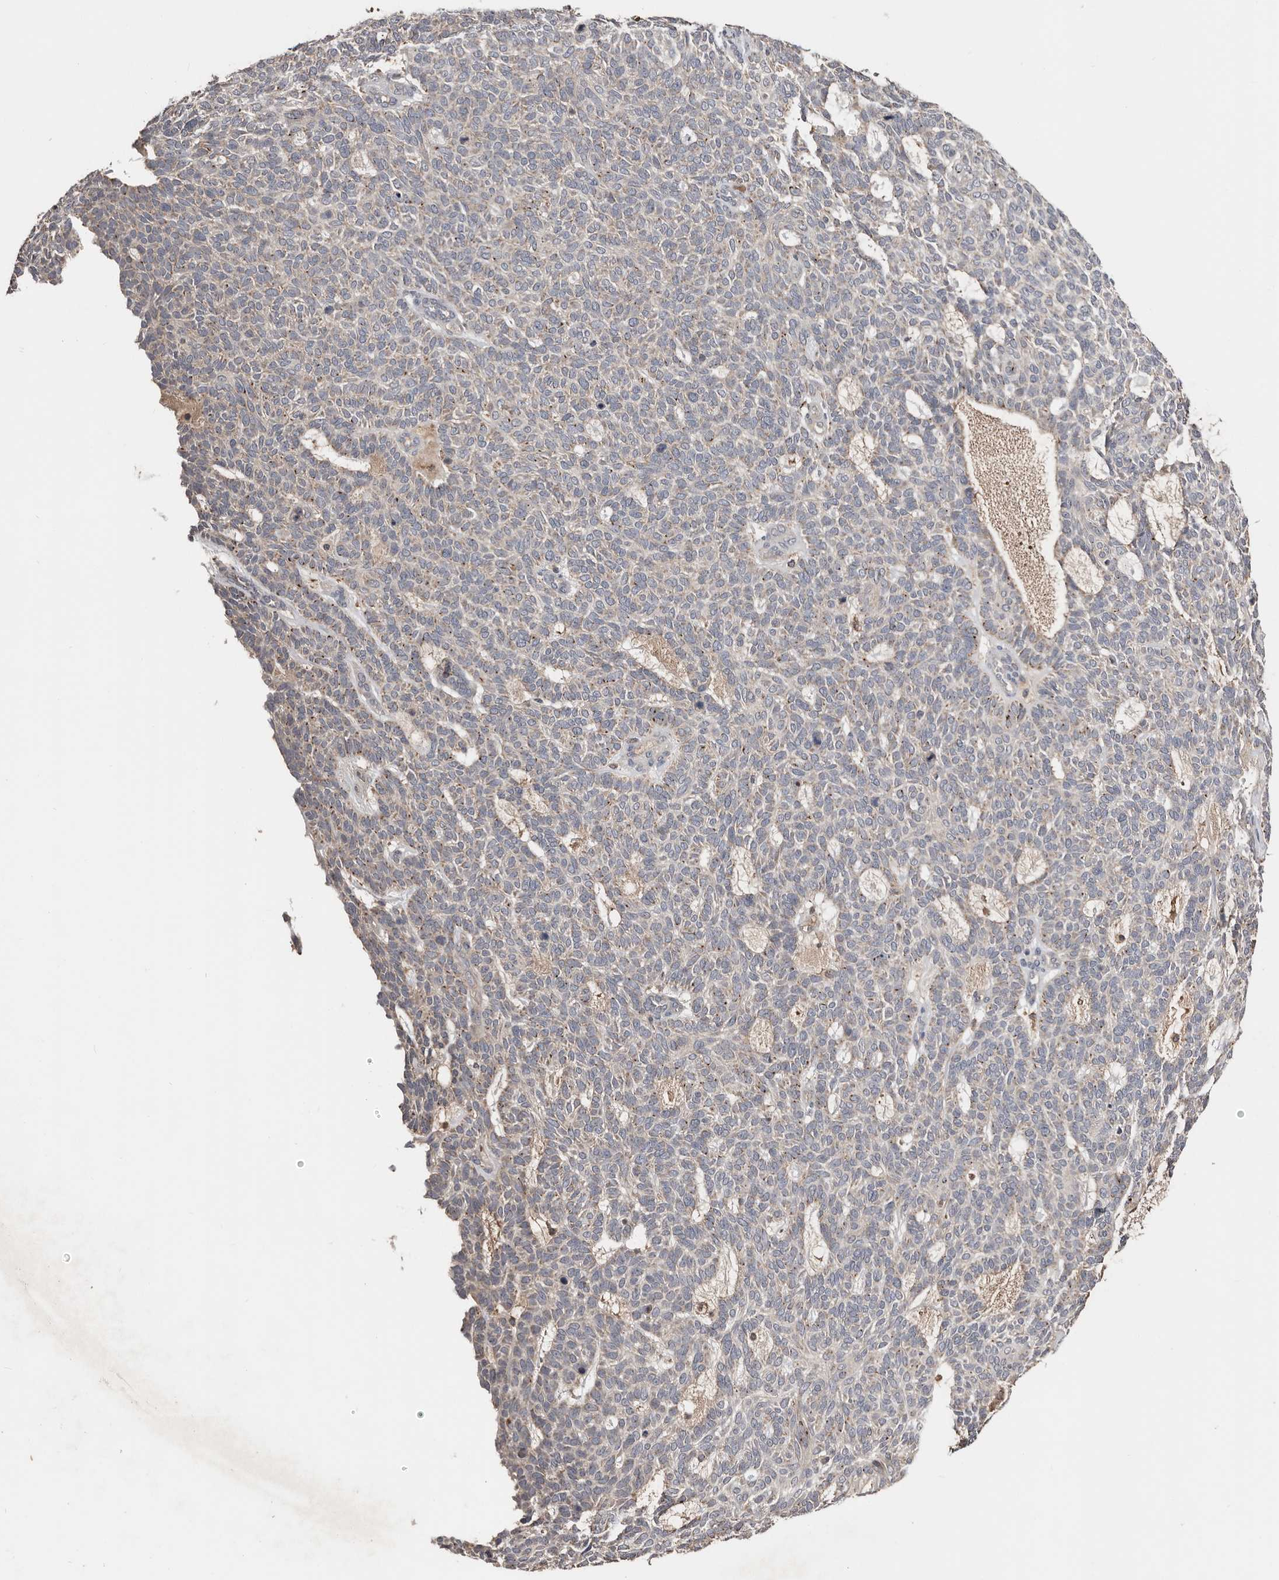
{"staining": {"intensity": "weak", "quantity": "<25%", "location": "cytoplasmic/membranous"}, "tissue": "skin cancer", "cell_type": "Tumor cells", "image_type": "cancer", "snomed": [{"axis": "morphology", "description": "Squamous cell carcinoma, NOS"}, {"axis": "topography", "description": "Skin"}], "caption": "DAB immunohistochemical staining of human skin cancer (squamous cell carcinoma) displays no significant staining in tumor cells. The staining was performed using DAB (3,3'-diaminobenzidine) to visualize the protein expression in brown, while the nuclei were stained in blue with hematoxylin (Magnification: 20x).", "gene": "SLC39A2", "patient": {"sex": "female", "age": 90}}